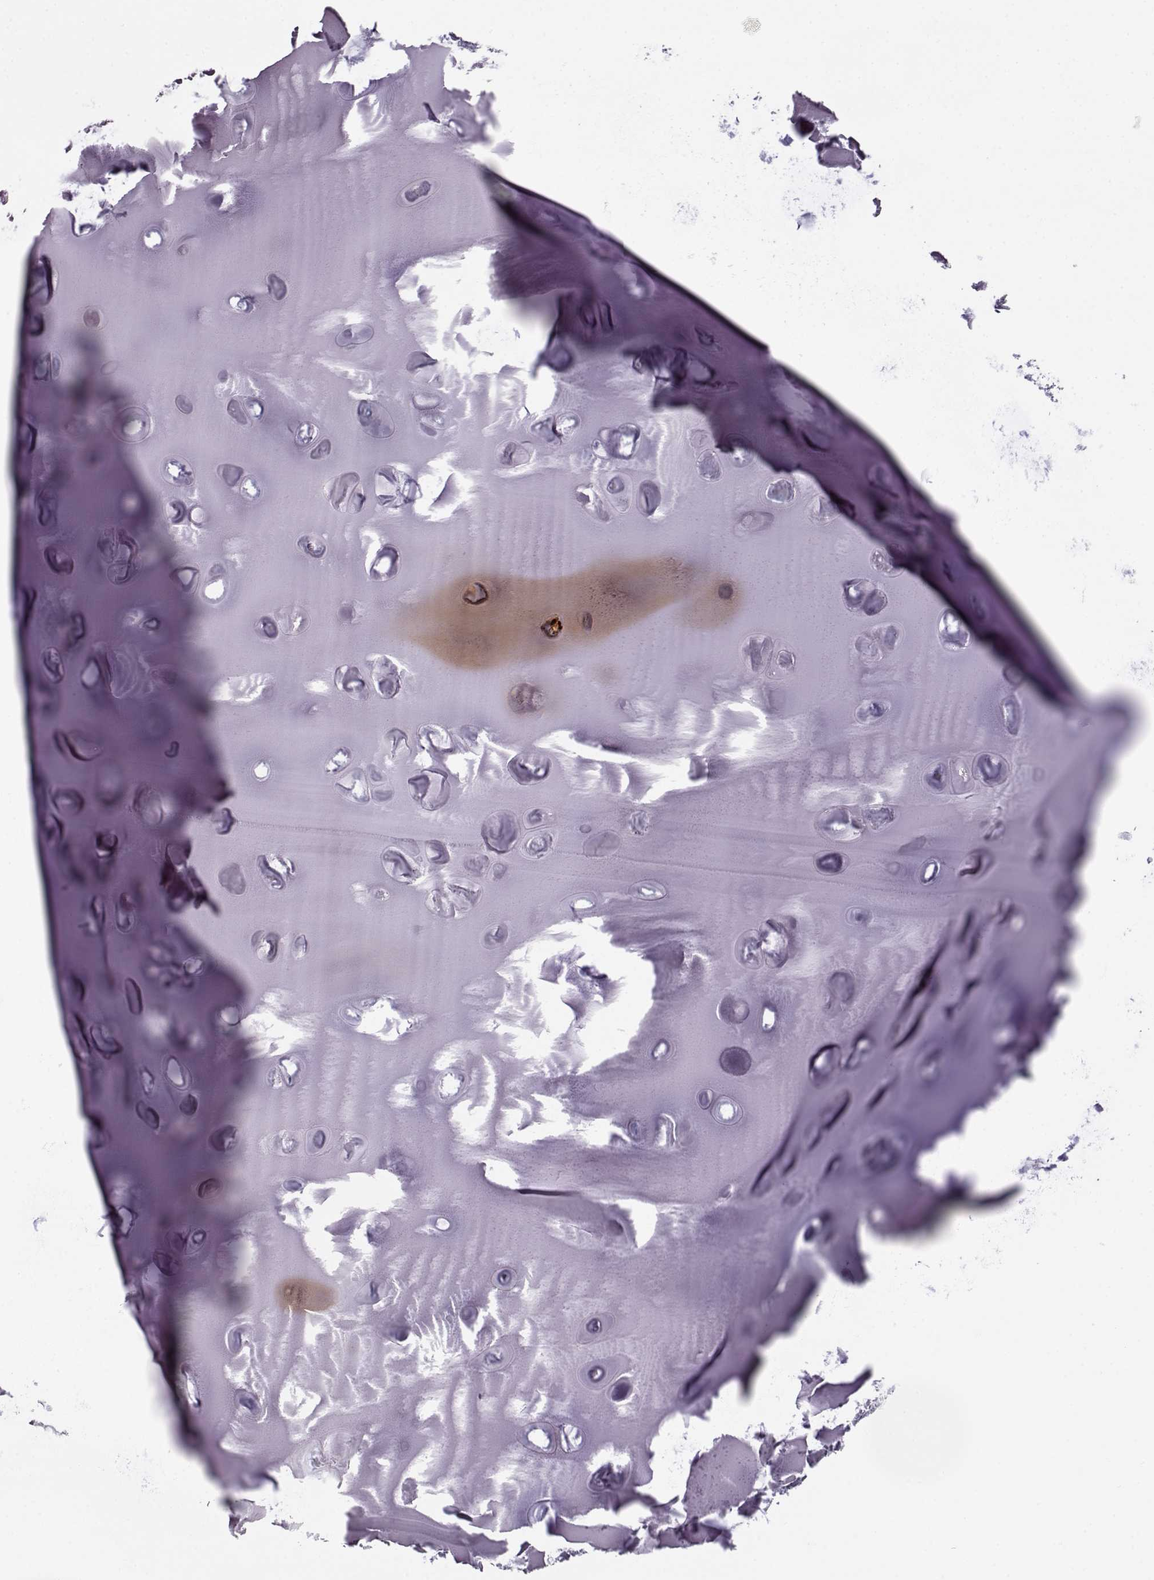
{"staining": {"intensity": "negative", "quantity": "none", "location": "none"}, "tissue": "adipose tissue", "cell_type": "Adipocytes", "image_type": "normal", "snomed": [{"axis": "morphology", "description": "Normal tissue, NOS"}, {"axis": "morphology", "description": "Squamous cell carcinoma, NOS"}, {"axis": "topography", "description": "Cartilage tissue"}, {"axis": "topography", "description": "Lung"}], "caption": "Adipose tissue stained for a protein using immunohistochemistry displays no positivity adipocytes.", "gene": "CCL19", "patient": {"sex": "male", "age": 66}}